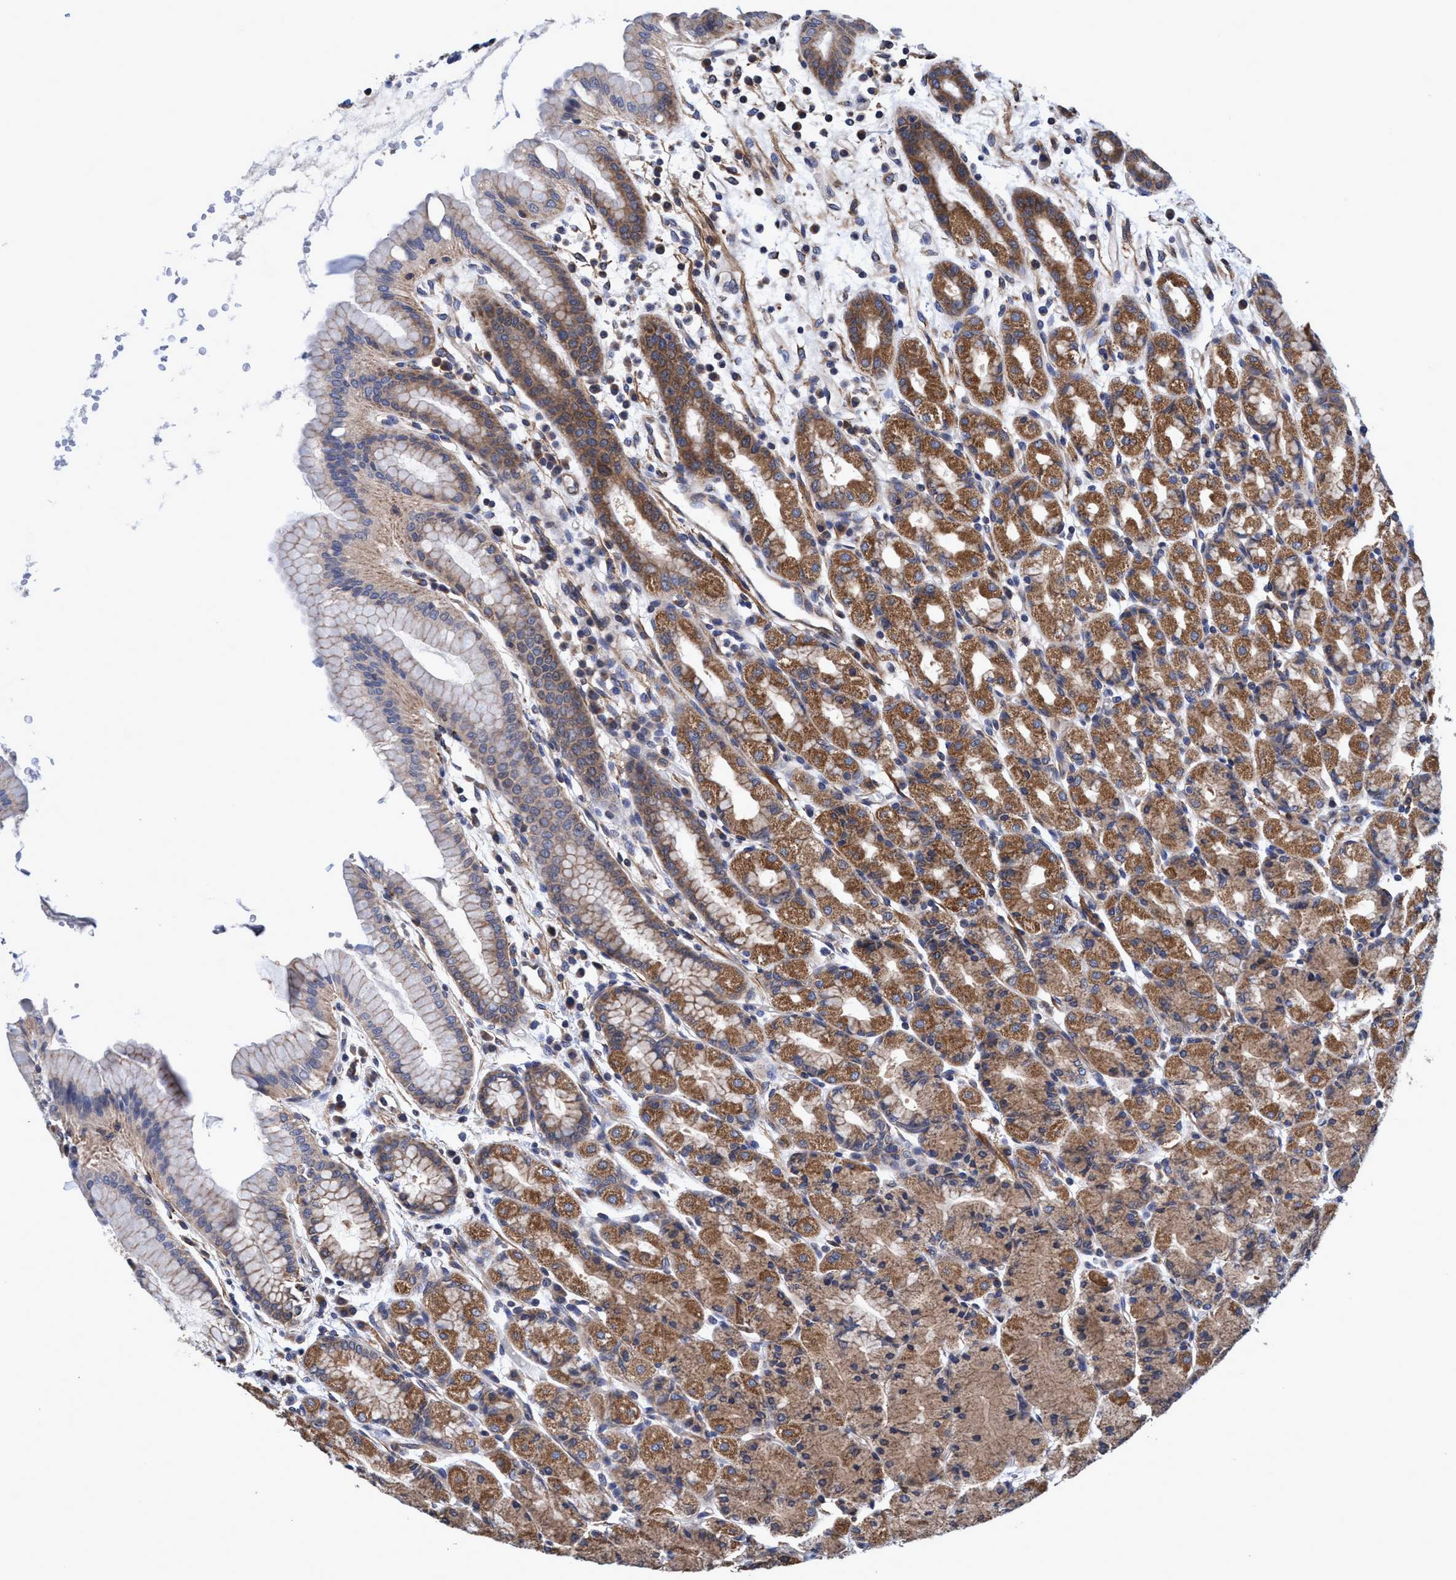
{"staining": {"intensity": "moderate", "quantity": ">75%", "location": "cytoplasmic/membranous"}, "tissue": "stomach", "cell_type": "Glandular cells", "image_type": "normal", "snomed": [{"axis": "morphology", "description": "Normal tissue, NOS"}, {"axis": "topography", "description": "Stomach, upper"}], "caption": "Immunohistochemical staining of benign stomach reveals medium levels of moderate cytoplasmic/membranous positivity in approximately >75% of glandular cells. (brown staining indicates protein expression, while blue staining denotes nuclei).", "gene": "CALCOCO2", "patient": {"sex": "male", "age": 68}}